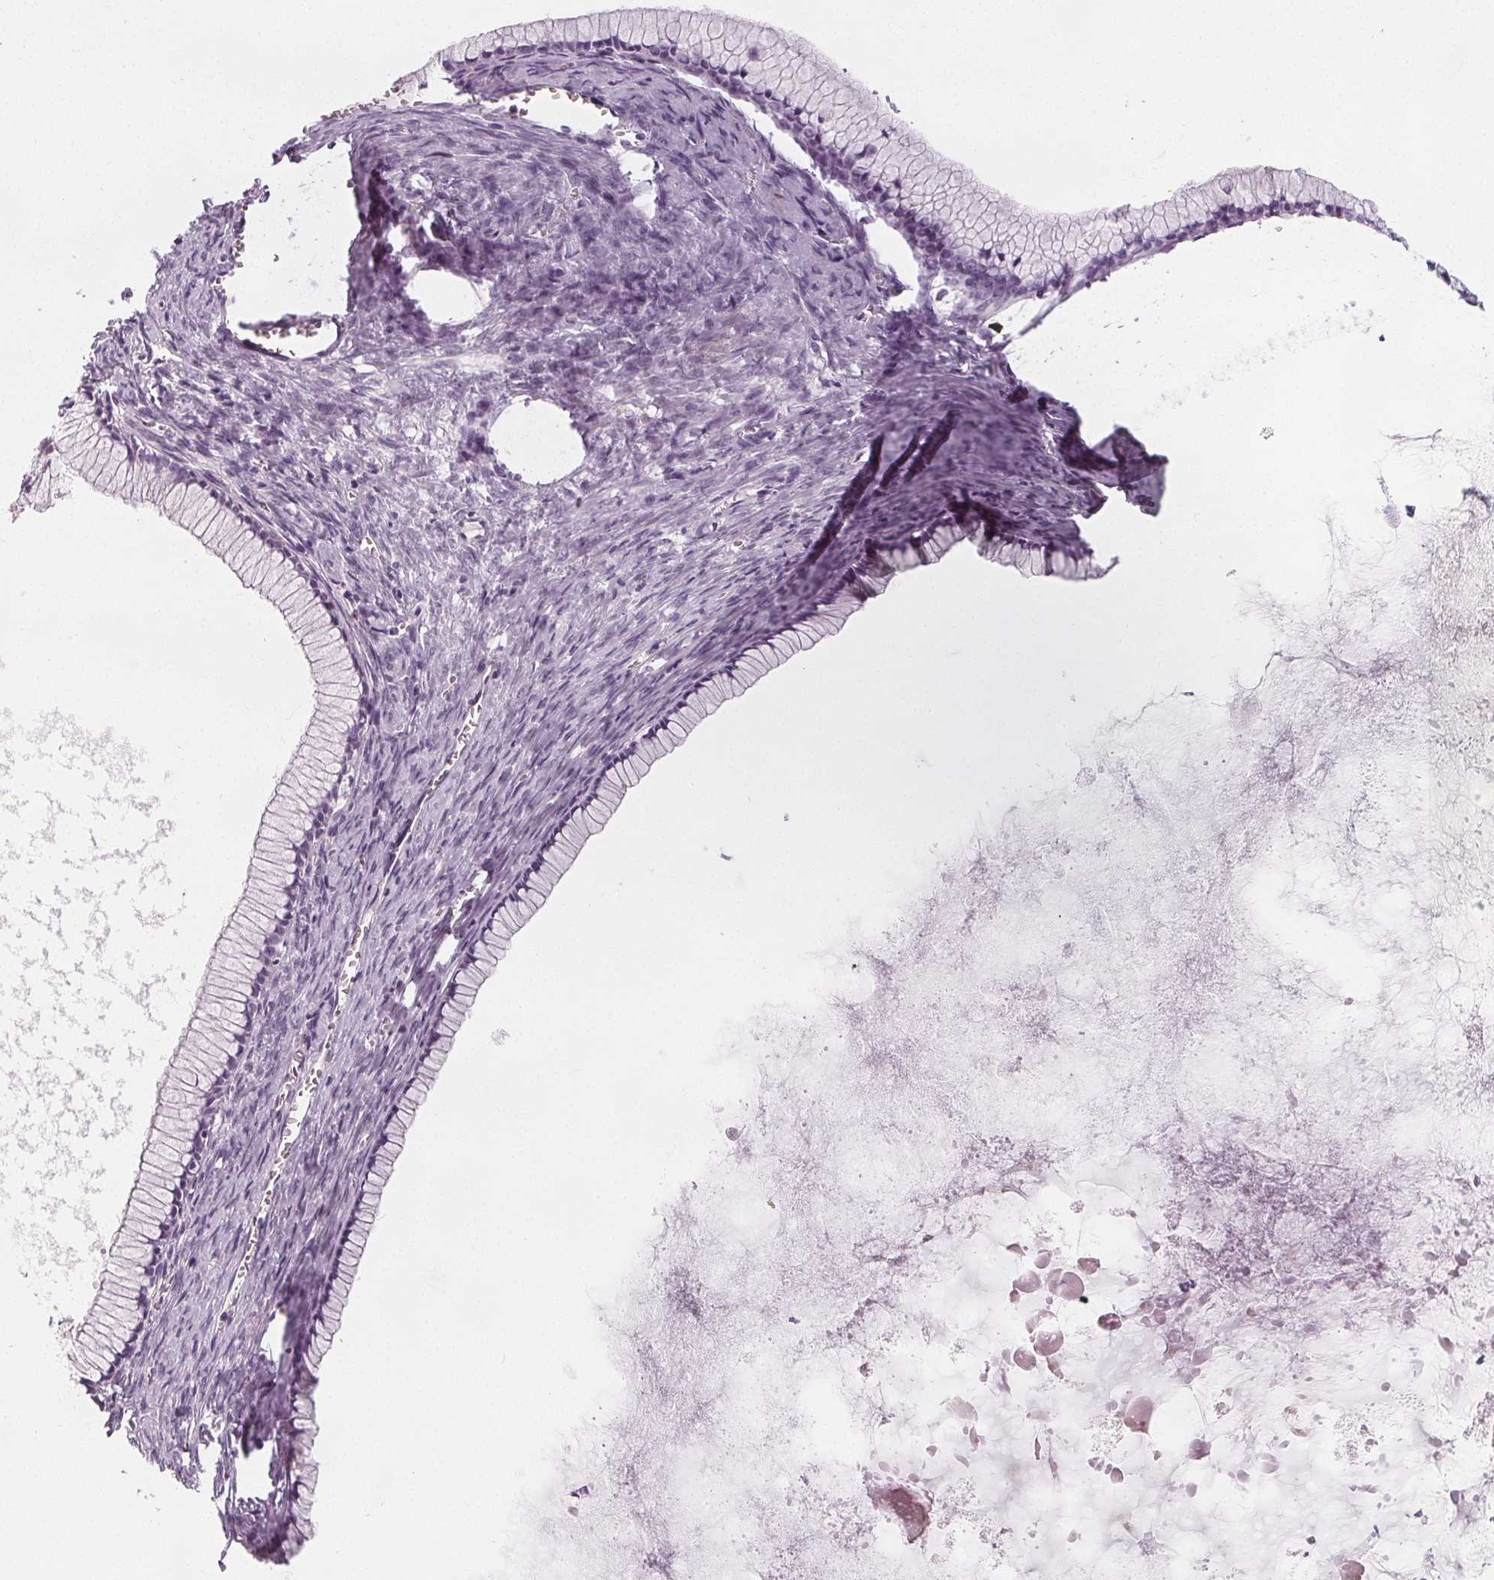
{"staining": {"intensity": "negative", "quantity": "none", "location": "none"}, "tissue": "ovarian cancer", "cell_type": "Tumor cells", "image_type": "cancer", "snomed": [{"axis": "morphology", "description": "Cystadenocarcinoma, mucinous, NOS"}, {"axis": "topography", "description": "Ovary"}], "caption": "DAB immunohistochemical staining of human ovarian mucinous cystadenocarcinoma exhibits no significant staining in tumor cells. The staining is performed using DAB brown chromogen with nuclei counter-stained in using hematoxylin.", "gene": "SLC5A12", "patient": {"sex": "female", "age": 41}}